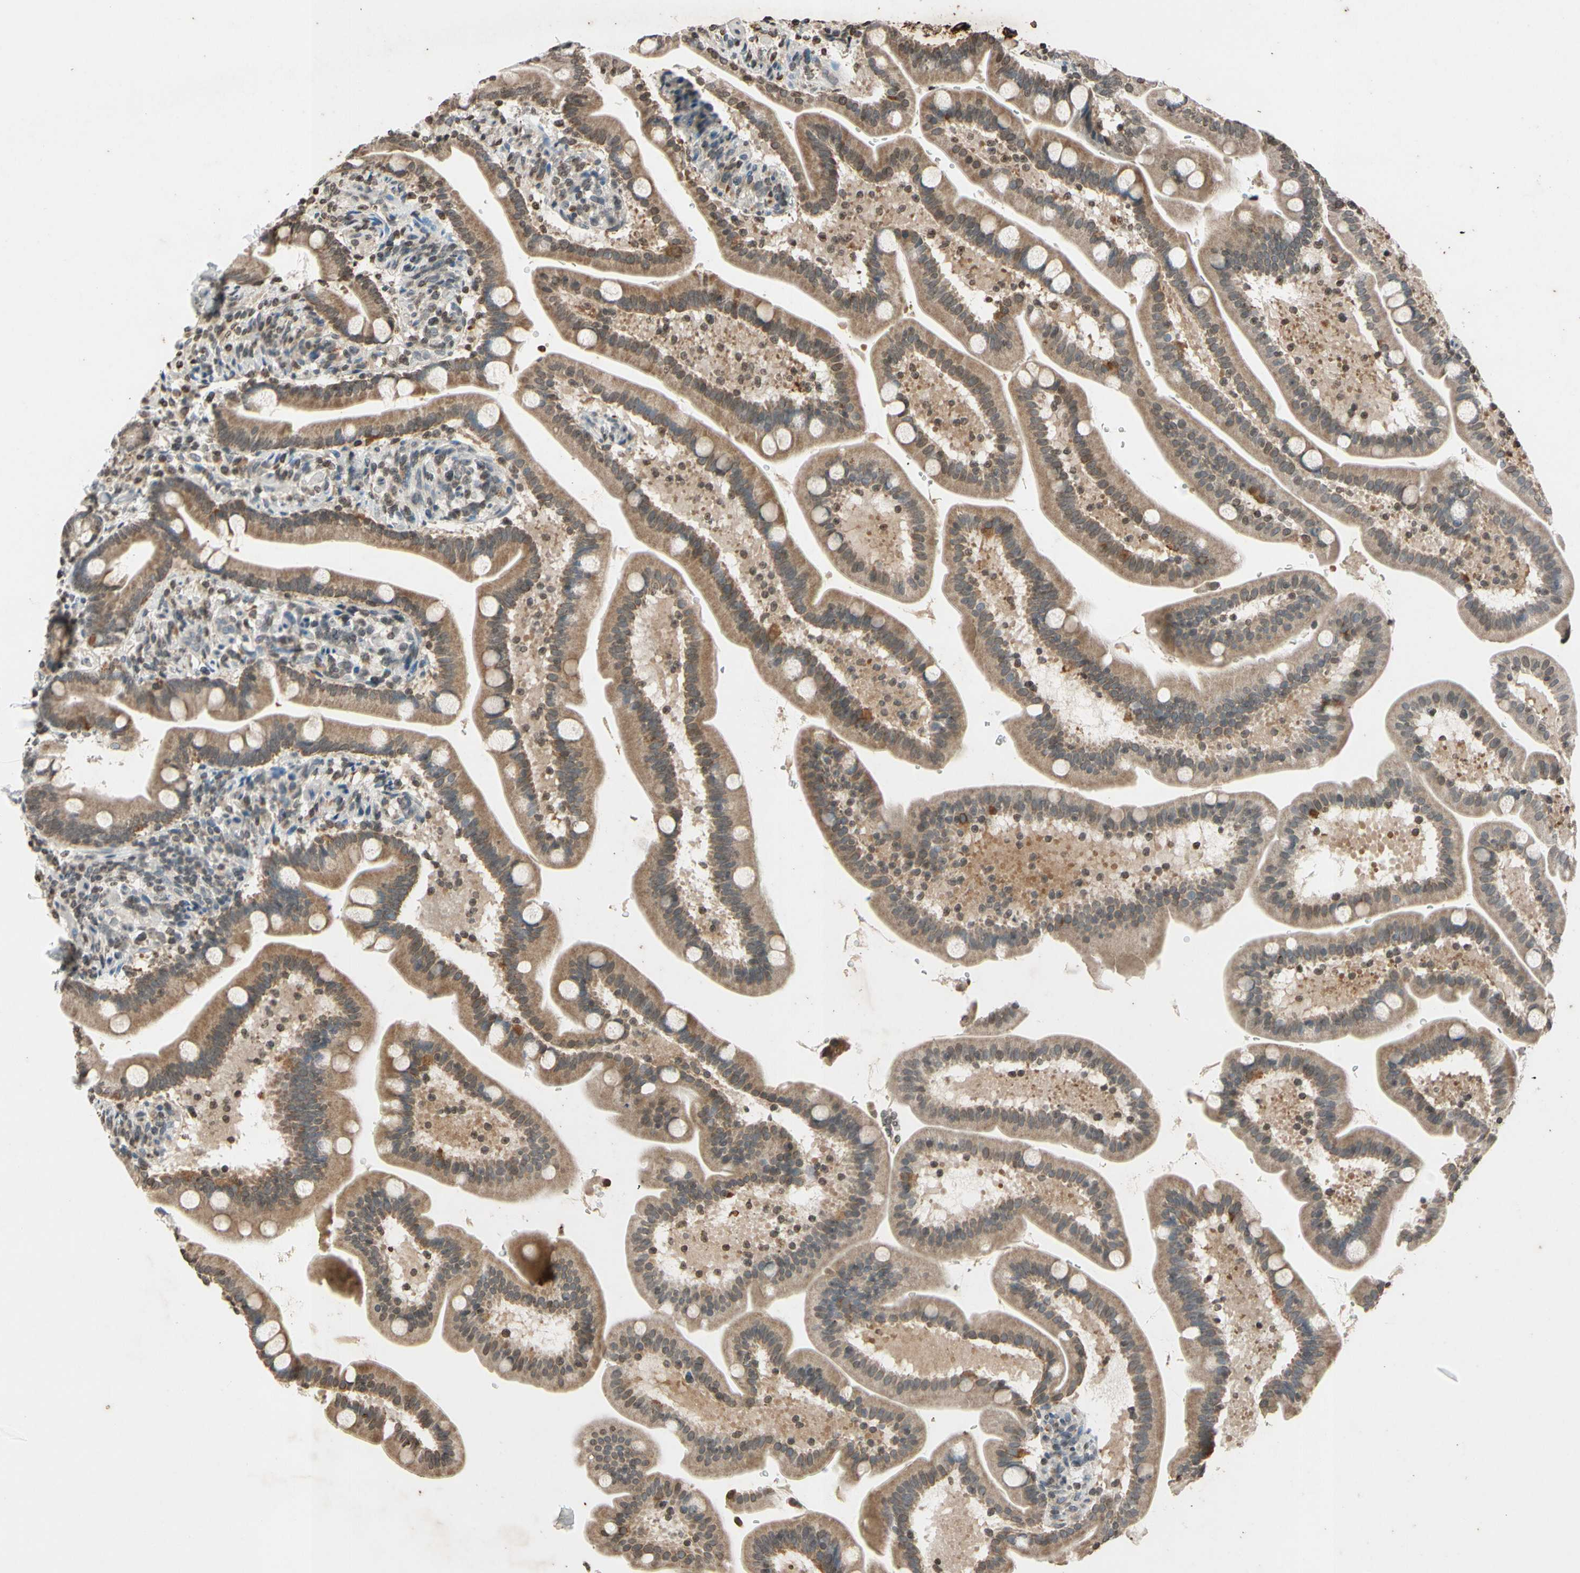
{"staining": {"intensity": "moderate", "quantity": ">75%", "location": "cytoplasmic/membranous"}, "tissue": "duodenum", "cell_type": "Glandular cells", "image_type": "normal", "snomed": [{"axis": "morphology", "description": "Normal tissue, NOS"}, {"axis": "topography", "description": "Duodenum"}], "caption": "Immunohistochemistry (IHC) of benign duodenum demonstrates medium levels of moderate cytoplasmic/membranous positivity in about >75% of glandular cells.", "gene": "CLDN11", "patient": {"sex": "male", "age": 54}}